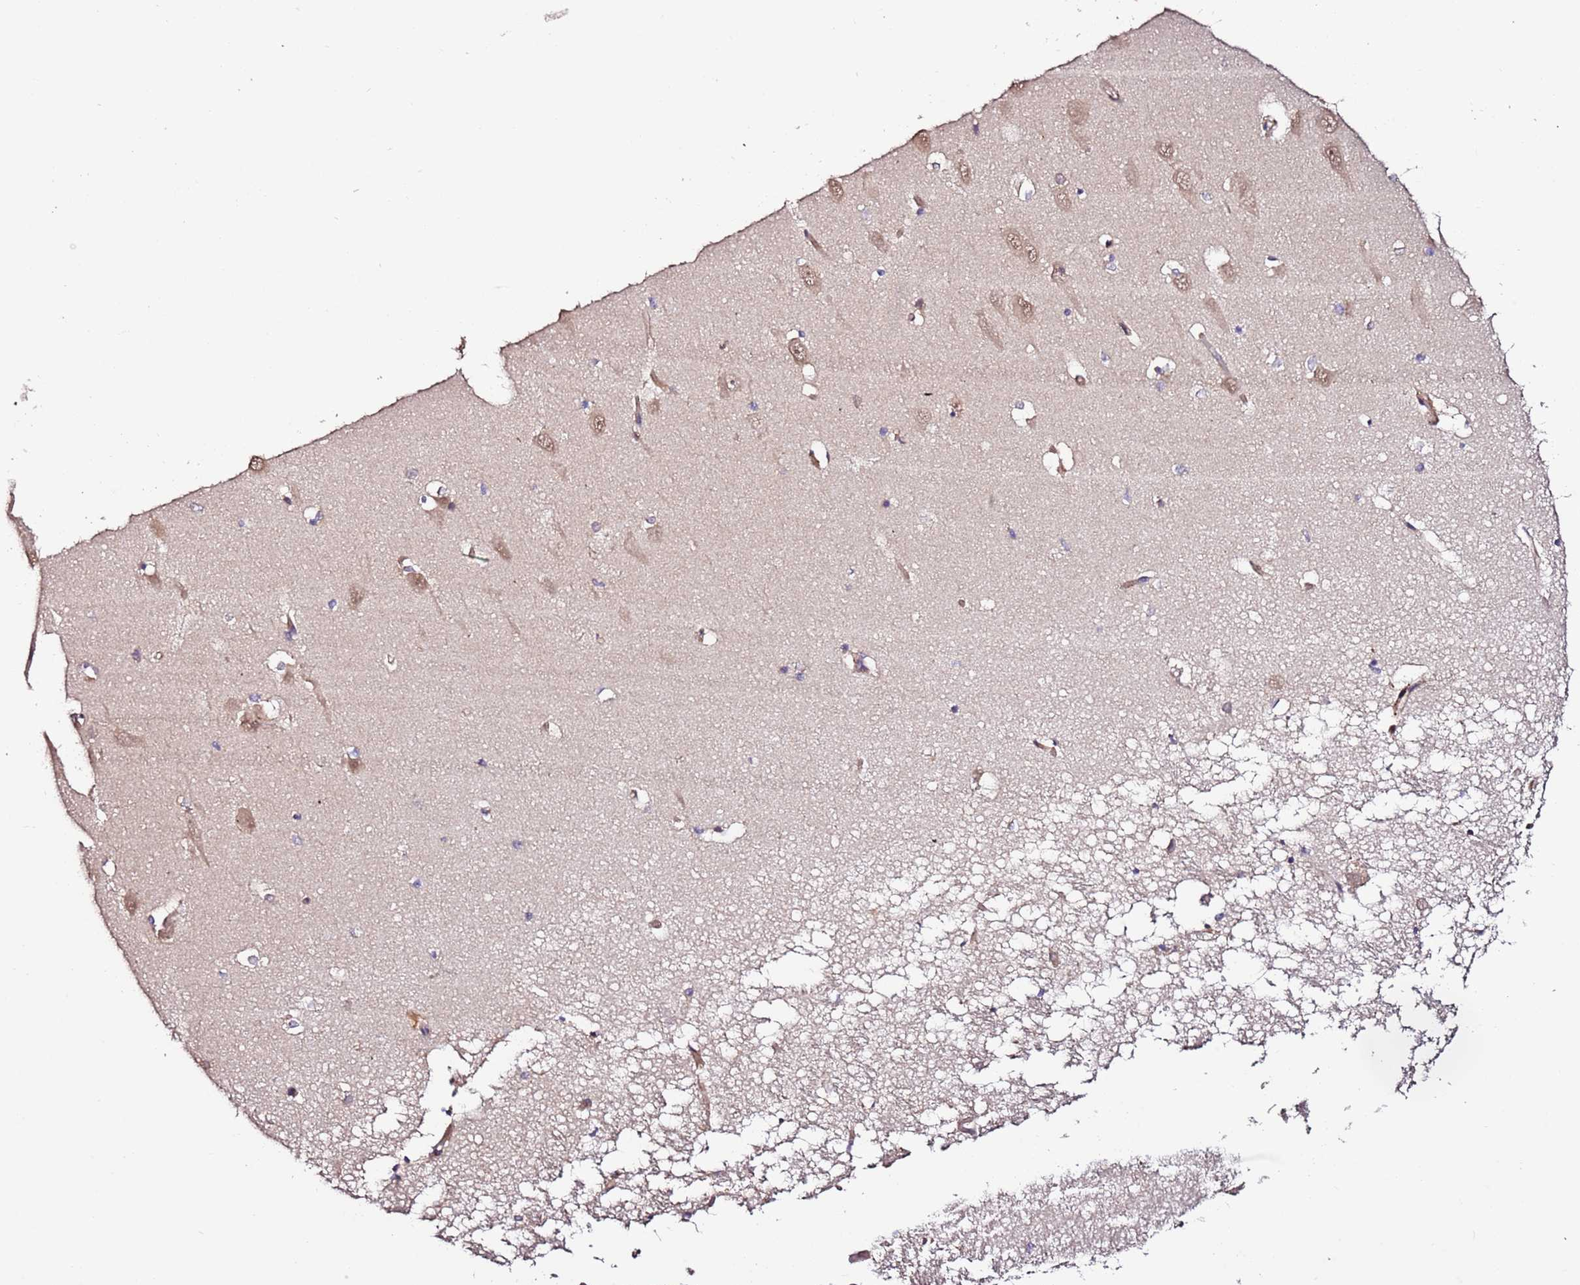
{"staining": {"intensity": "negative", "quantity": "none", "location": "none"}, "tissue": "hippocampus", "cell_type": "Glial cells", "image_type": "normal", "snomed": [{"axis": "morphology", "description": "Normal tissue, NOS"}, {"axis": "topography", "description": "Hippocampus"}], "caption": "IHC photomicrograph of unremarkable human hippocampus stained for a protein (brown), which exhibits no expression in glial cells.", "gene": "HSD17B7", "patient": {"sex": "male", "age": 70}}